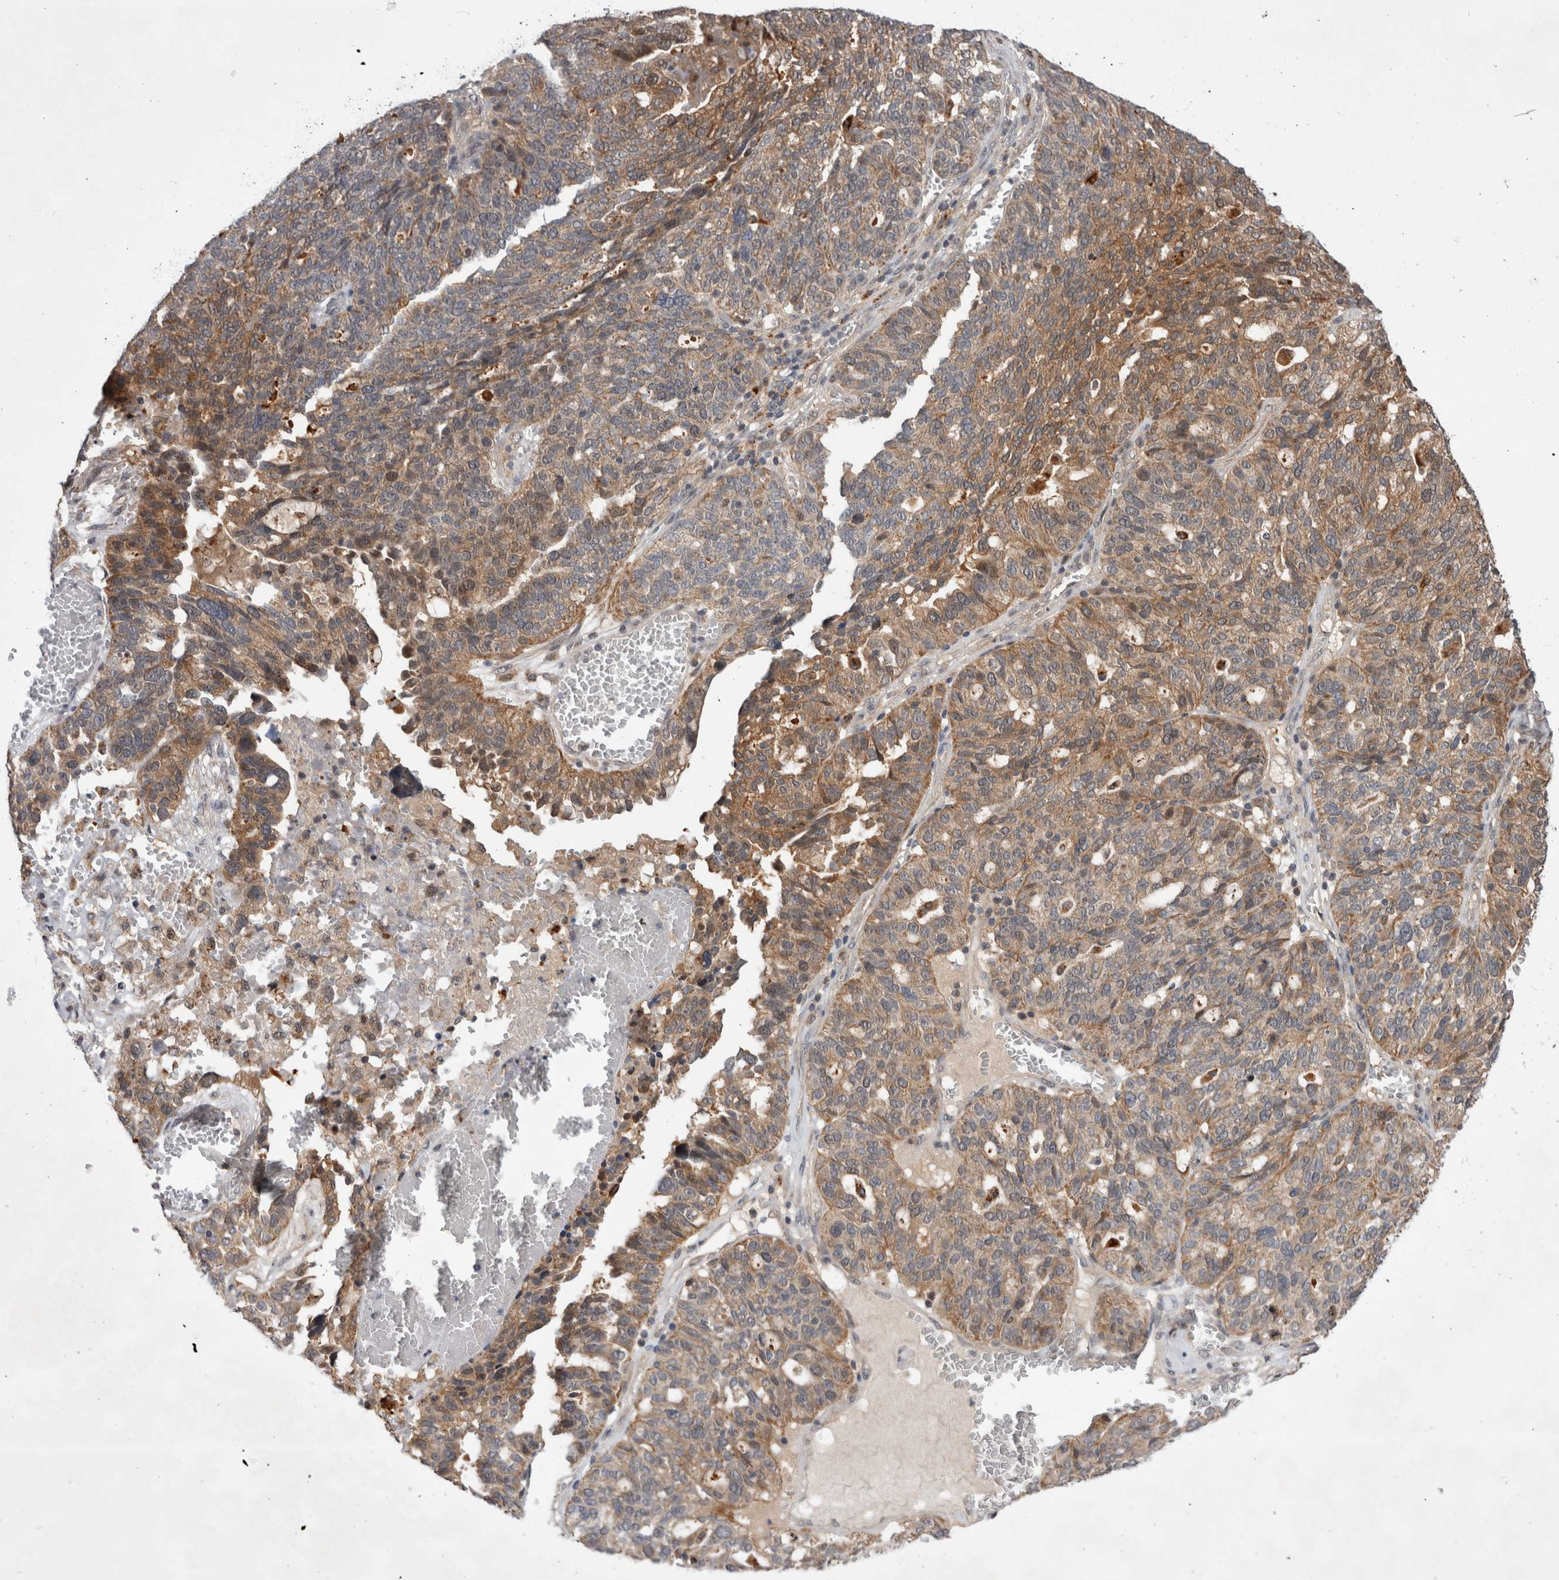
{"staining": {"intensity": "moderate", "quantity": ">75%", "location": "cytoplasmic/membranous"}, "tissue": "ovarian cancer", "cell_type": "Tumor cells", "image_type": "cancer", "snomed": [{"axis": "morphology", "description": "Cystadenocarcinoma, serous, NOS"}, {"axis": "topography", "description": "Ovary"}], "caption": "About >75% of tumor cells in ovarian cancer (serous cystadenocarcinoma) demonstrate moderate cytoplasmic/membranous protein expression as visualized by brown immunohistochemical staining.", "gene": "MRPL37", "patient": {"sex": "female", "age": 59}}